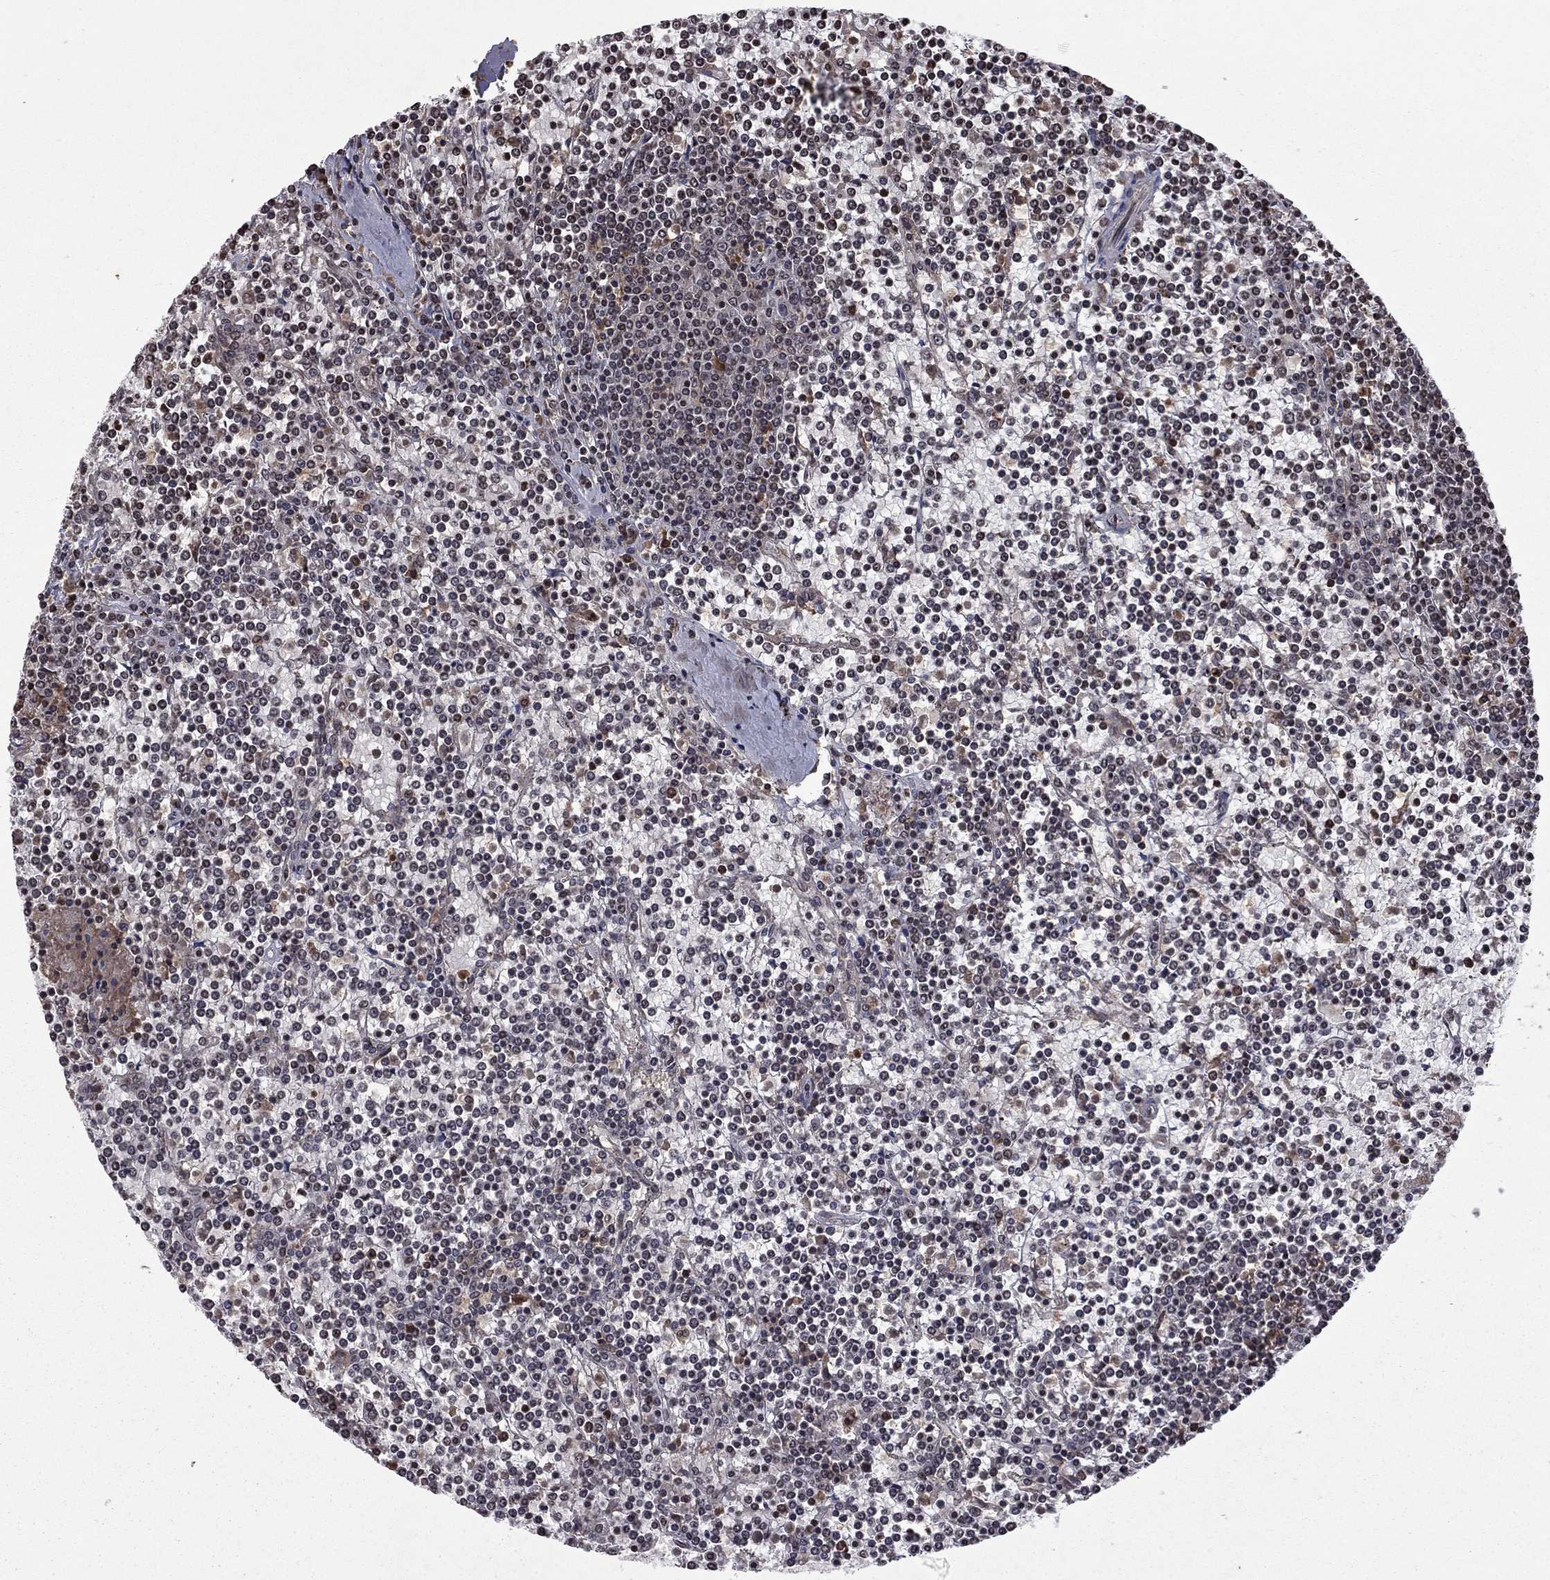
{"staining": {"intensity": "negative", "quantity": "none", "location": "none"}, "tissue": "lymphoma", "cell_type": "Tumor cells", "image_type": "cancer", "snomed": [{"axis": "morphology", "description": "Malignant lymphoma, non-Hodgkin's type, Low grade"}, {"axis": "topography", "description": "Spleen"}], "caption": "Immunohistochemistry (IHC) of human malignant lymphoma, non-Hodgkin's type (low-grade) reveals no staining in tumor cells.", "gene": "SORBS1", "patient": {"sex": "female", "age": 19}}